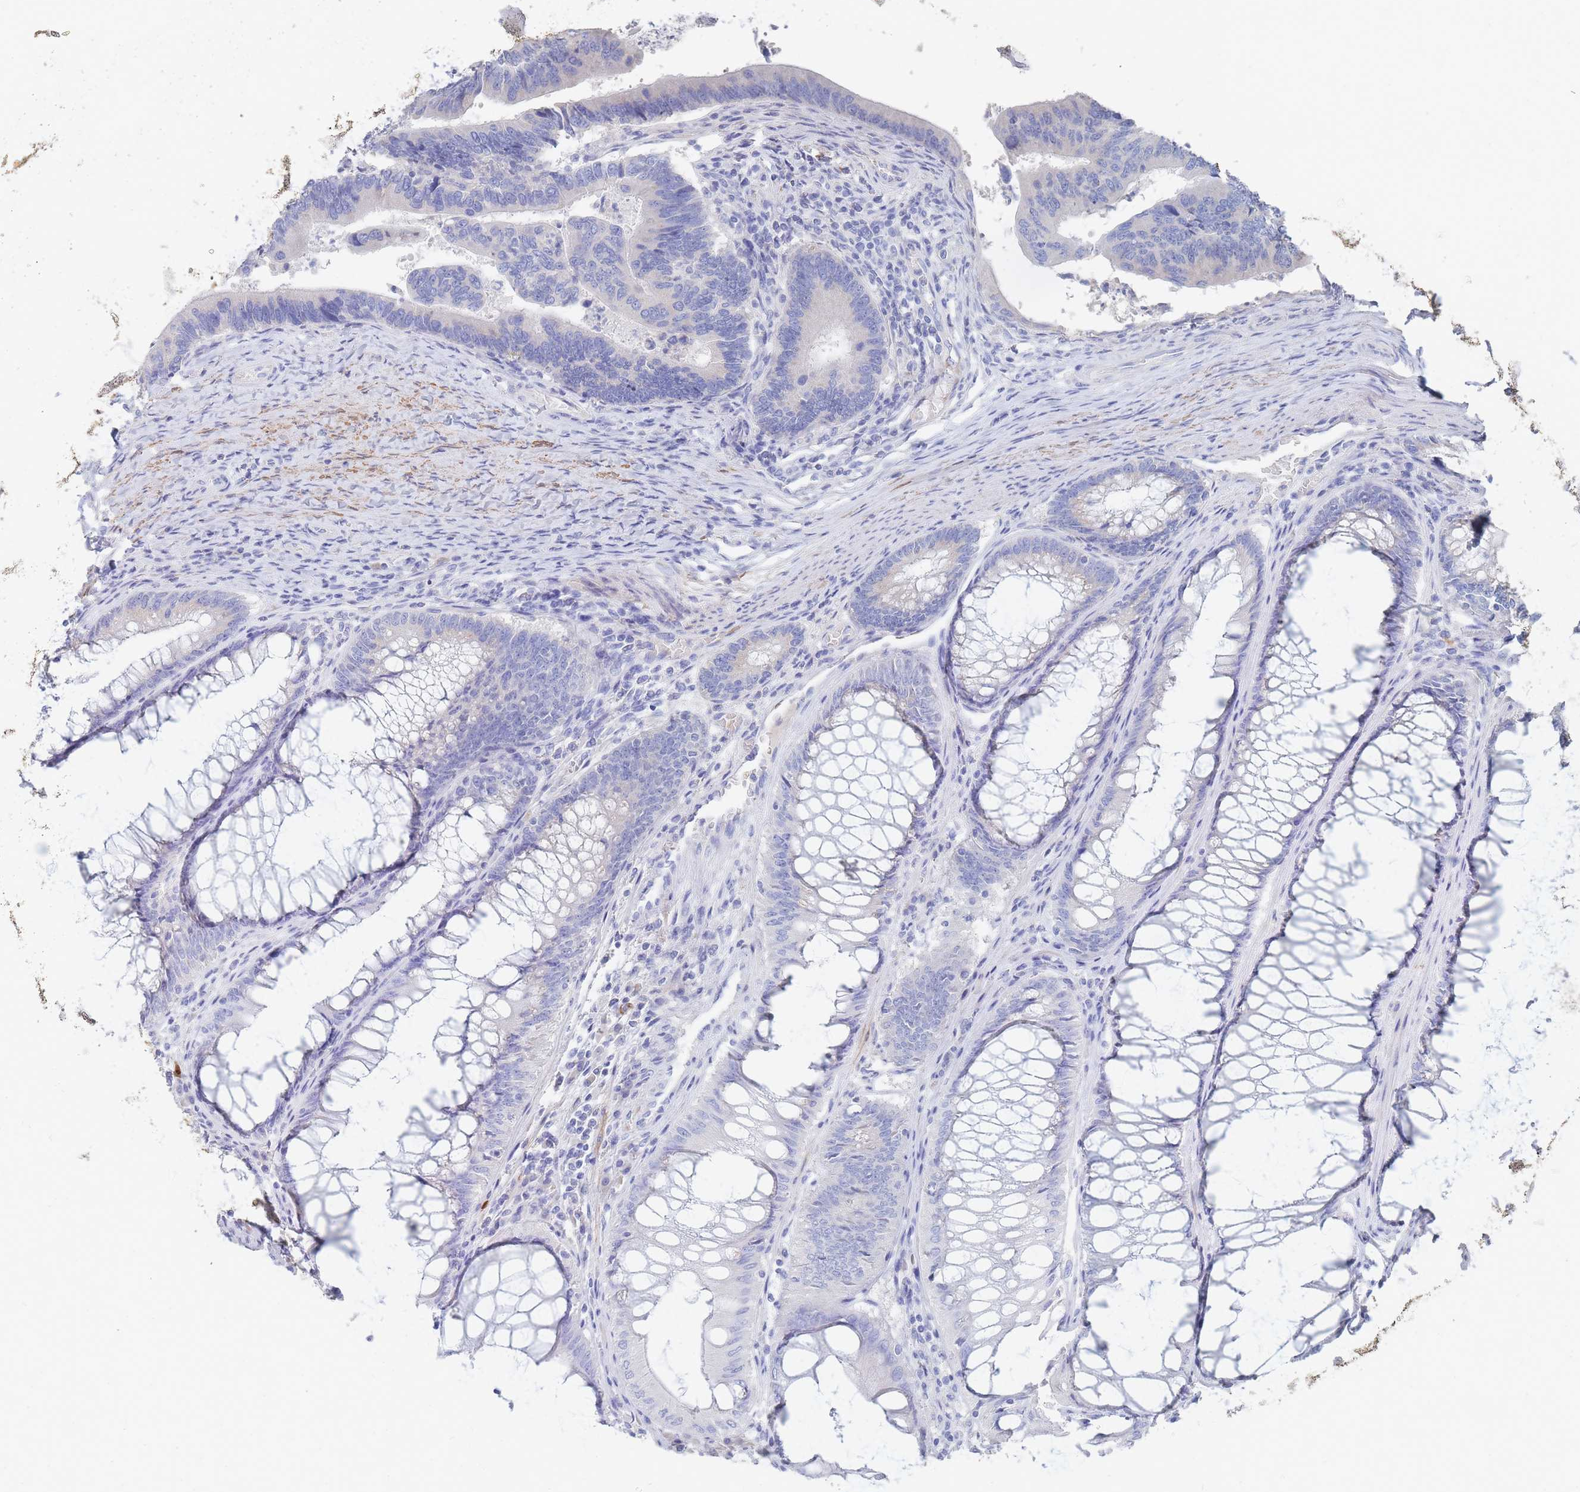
{"staining": {"intensity": "negative", "quantity": "none", "location": "none"}, "tissue": "colorectal cancer", "cell_type": "Tumor cells", "image_type": "cancer", "snomed": [{"axis": "morphology", "description": "Adenocarcinoma, NOS"}, {"axis": "topography", "description": "Colon"}], "caption": "IHC photomicrograph of human colorectal cancer stained for a protein (brown), which demonstrates no expression in tumor cells.", "gene": "SLC25A35", "patient": {"sex": "female", "age": 67}}